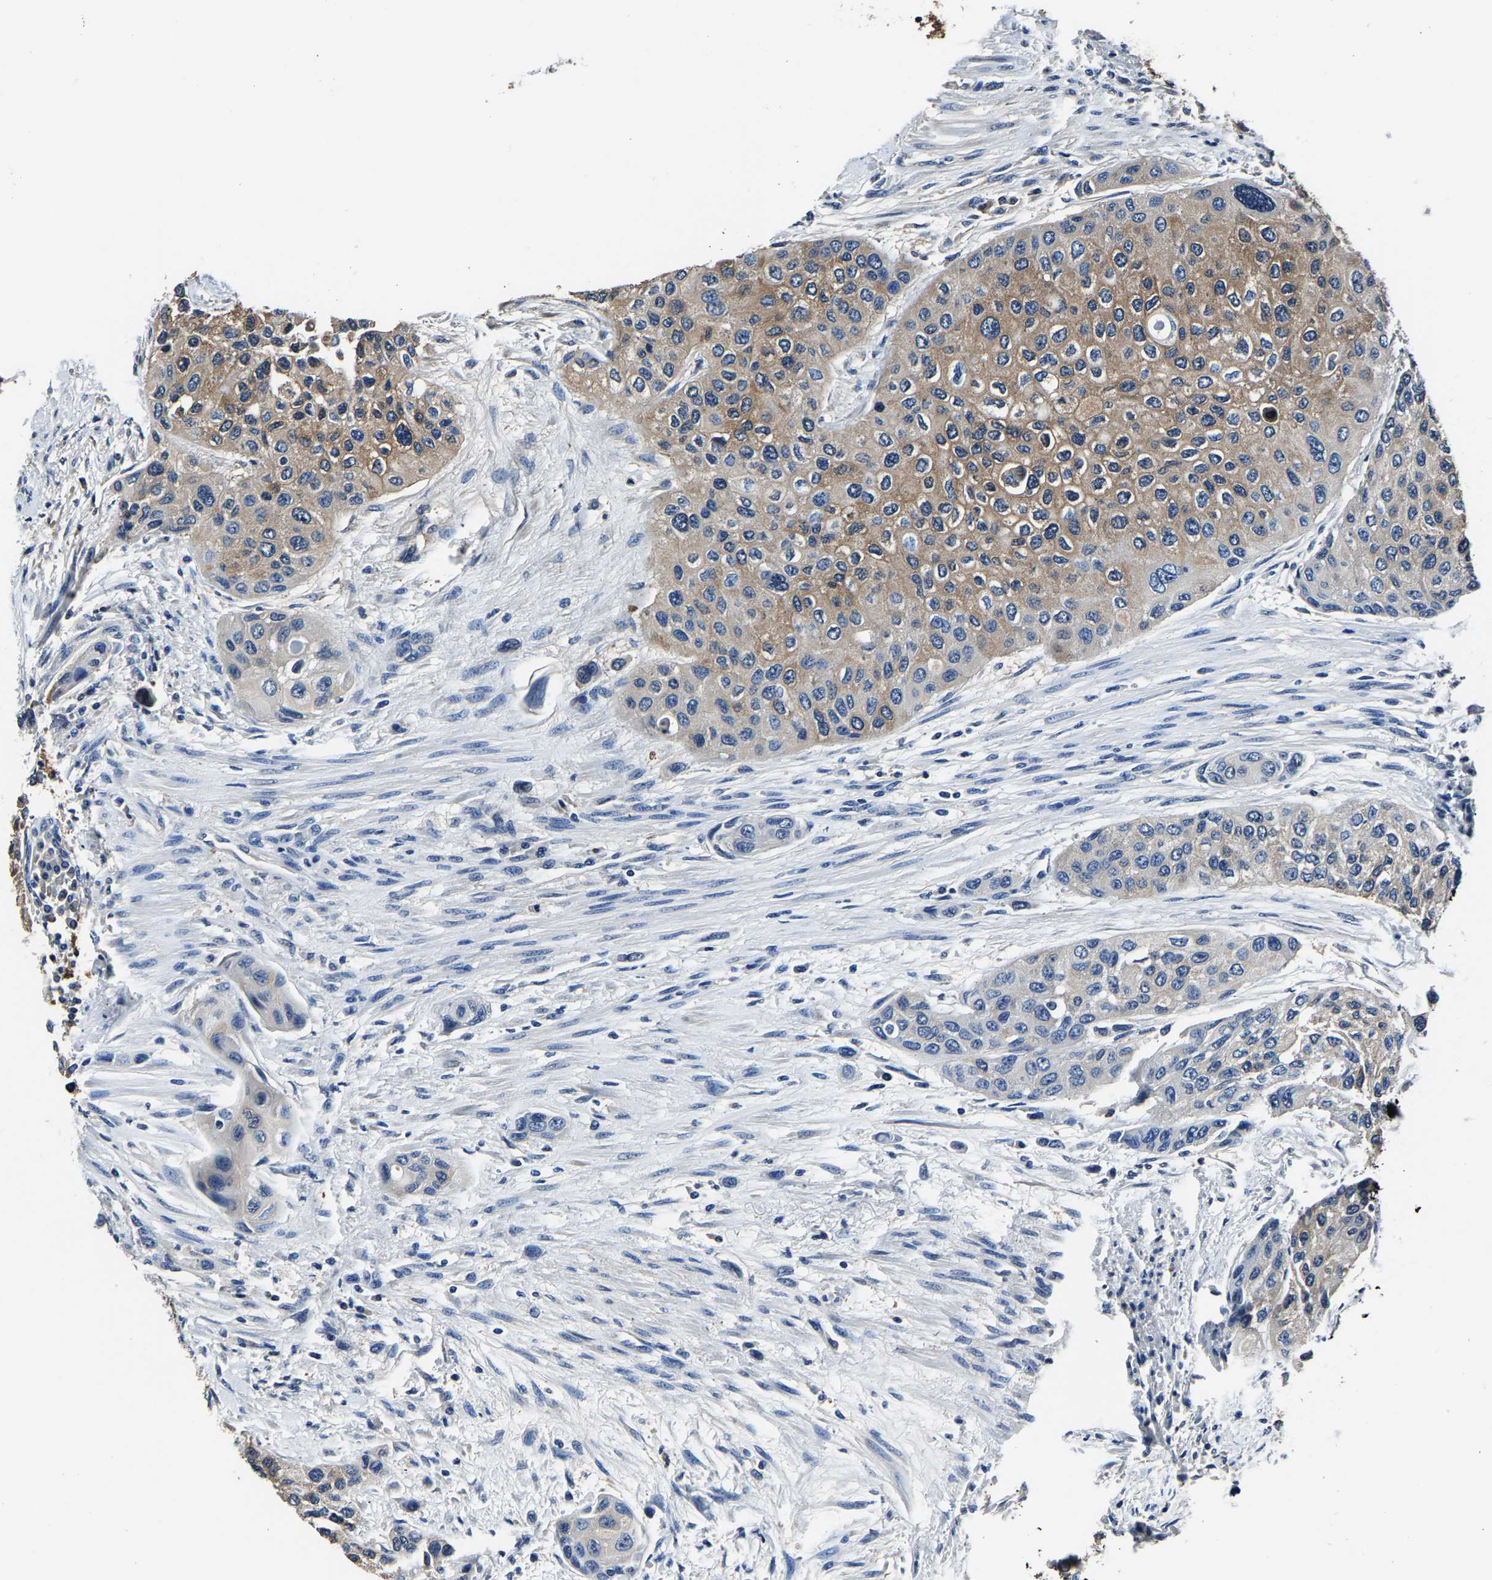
{"staining": {"intensity": "weak", "quantity": "25%-75%", "location": "cytoplasmic/membranous"}, "tissue": "urothelial cancer", "cell_type": "Tumor cells", "image_type": "cancer", "snomed": [{"axis": "morphology", "description": "Urothelial carcinoma, High grade"}, {"axis": "topography", "description": "Urinary bladder"}], "caption": "DAB (3,3'-diaminobenzidine) immunohistochemical staining of urothelial cancer shows weak cytoplasmic/membranous protein staining in about 25%-75% of tumor cells. (DAB (3,3'-diaminobenzidine) IHC, brown staining for protein, blue staining for nuclei).", "gene": "ALDOB", "patient": {"sex": "female", "age": 56}}